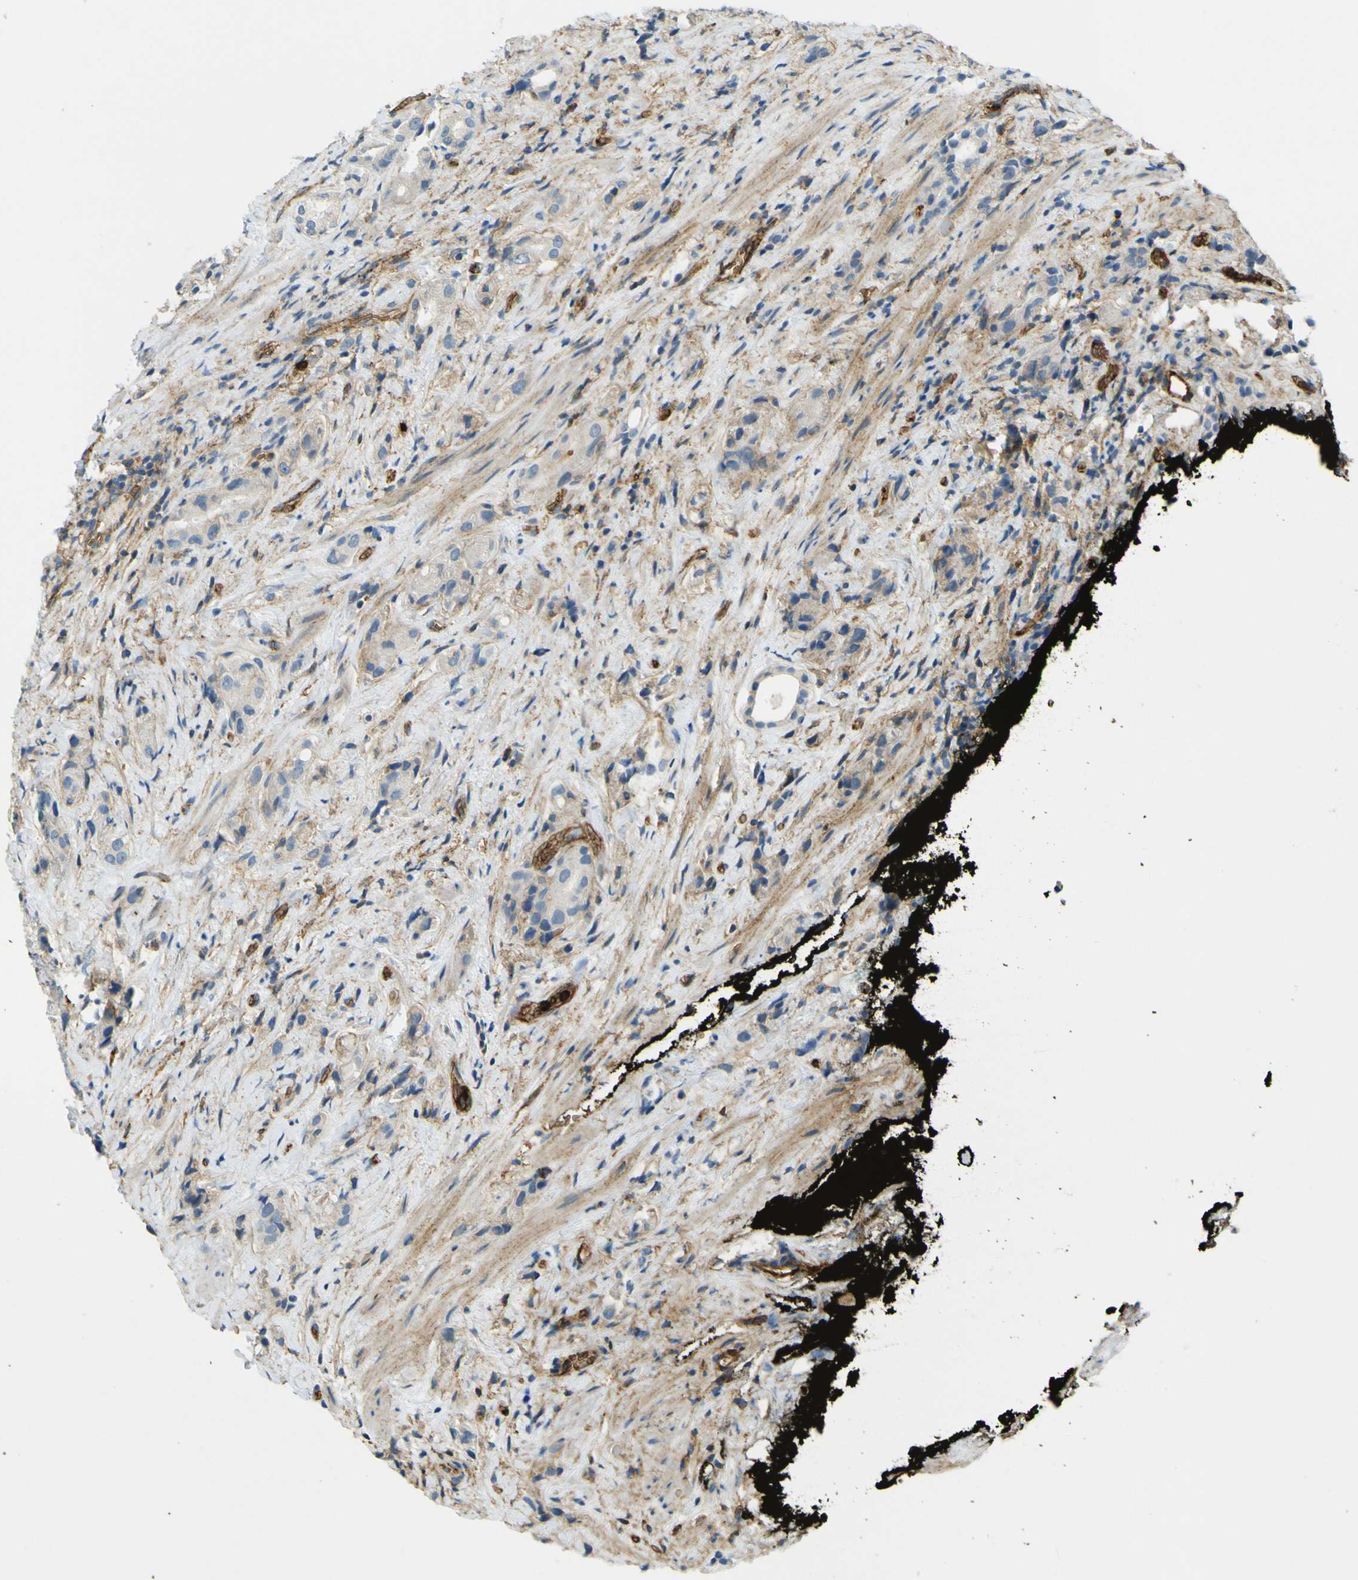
{"staining": {"intensity": "negative", "quantity": "none", "location": "none"}, "tissue": "prostate cancer", "cell_type": "Tumor cells", "image_type": "cancer", "snomed": [{"axis": "morphology", "description": "Adenocarcinoma, High grade"}, {"axis": "topography", "description": "Prostate"}], "caption": "Micrograph shows no significant protein staining in tumor cells of high-grade adenocarcinoma (prostate).", "gene": "PLXDC1", "patient": {"sex": "male", "age": 71}}